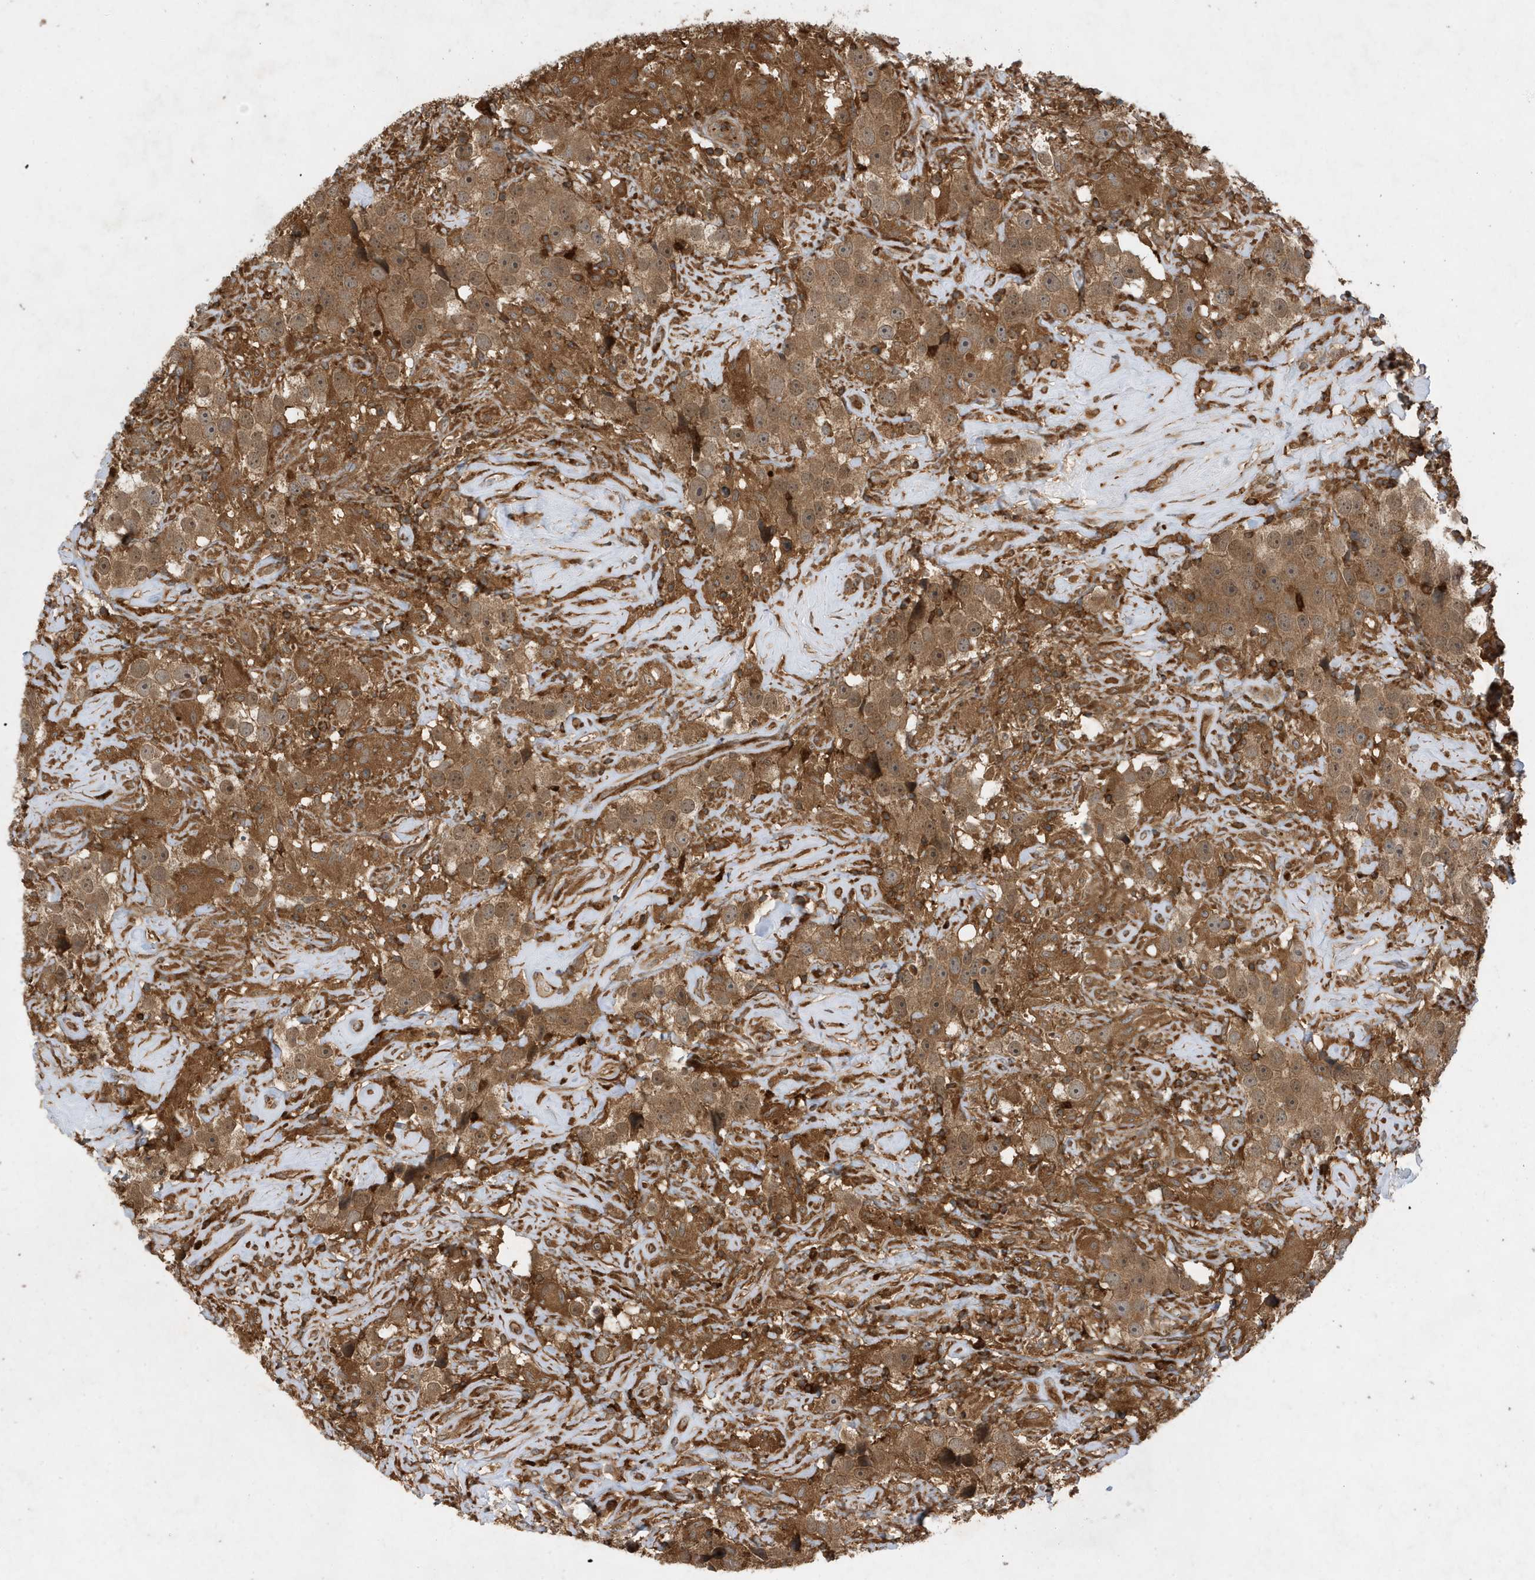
{"staining": {"intensity": "strong", "quantity": ">75%", "location": "cytoplasmic/membranous"}, "tissue": "testis cancer", "cell_type": "Tumor cells", "image_type": "cancer", "snomed": [{"axis": "morphology", "description": "Seminoma, NOS"}, {"axis": "topography", "description": "Testis"}], "caption": "IHC image of neoplastic tissue: testis seminoma stained using immunohistochemistry demonstrates high levels of strong protein expression localized specifically in the cytoplasmic/membranous of tumor cells, appearing as a cytoplasmic/membranous brown color.", "gene": "LAPTM4A", "patient": {"sex": "male", "age": 49}}